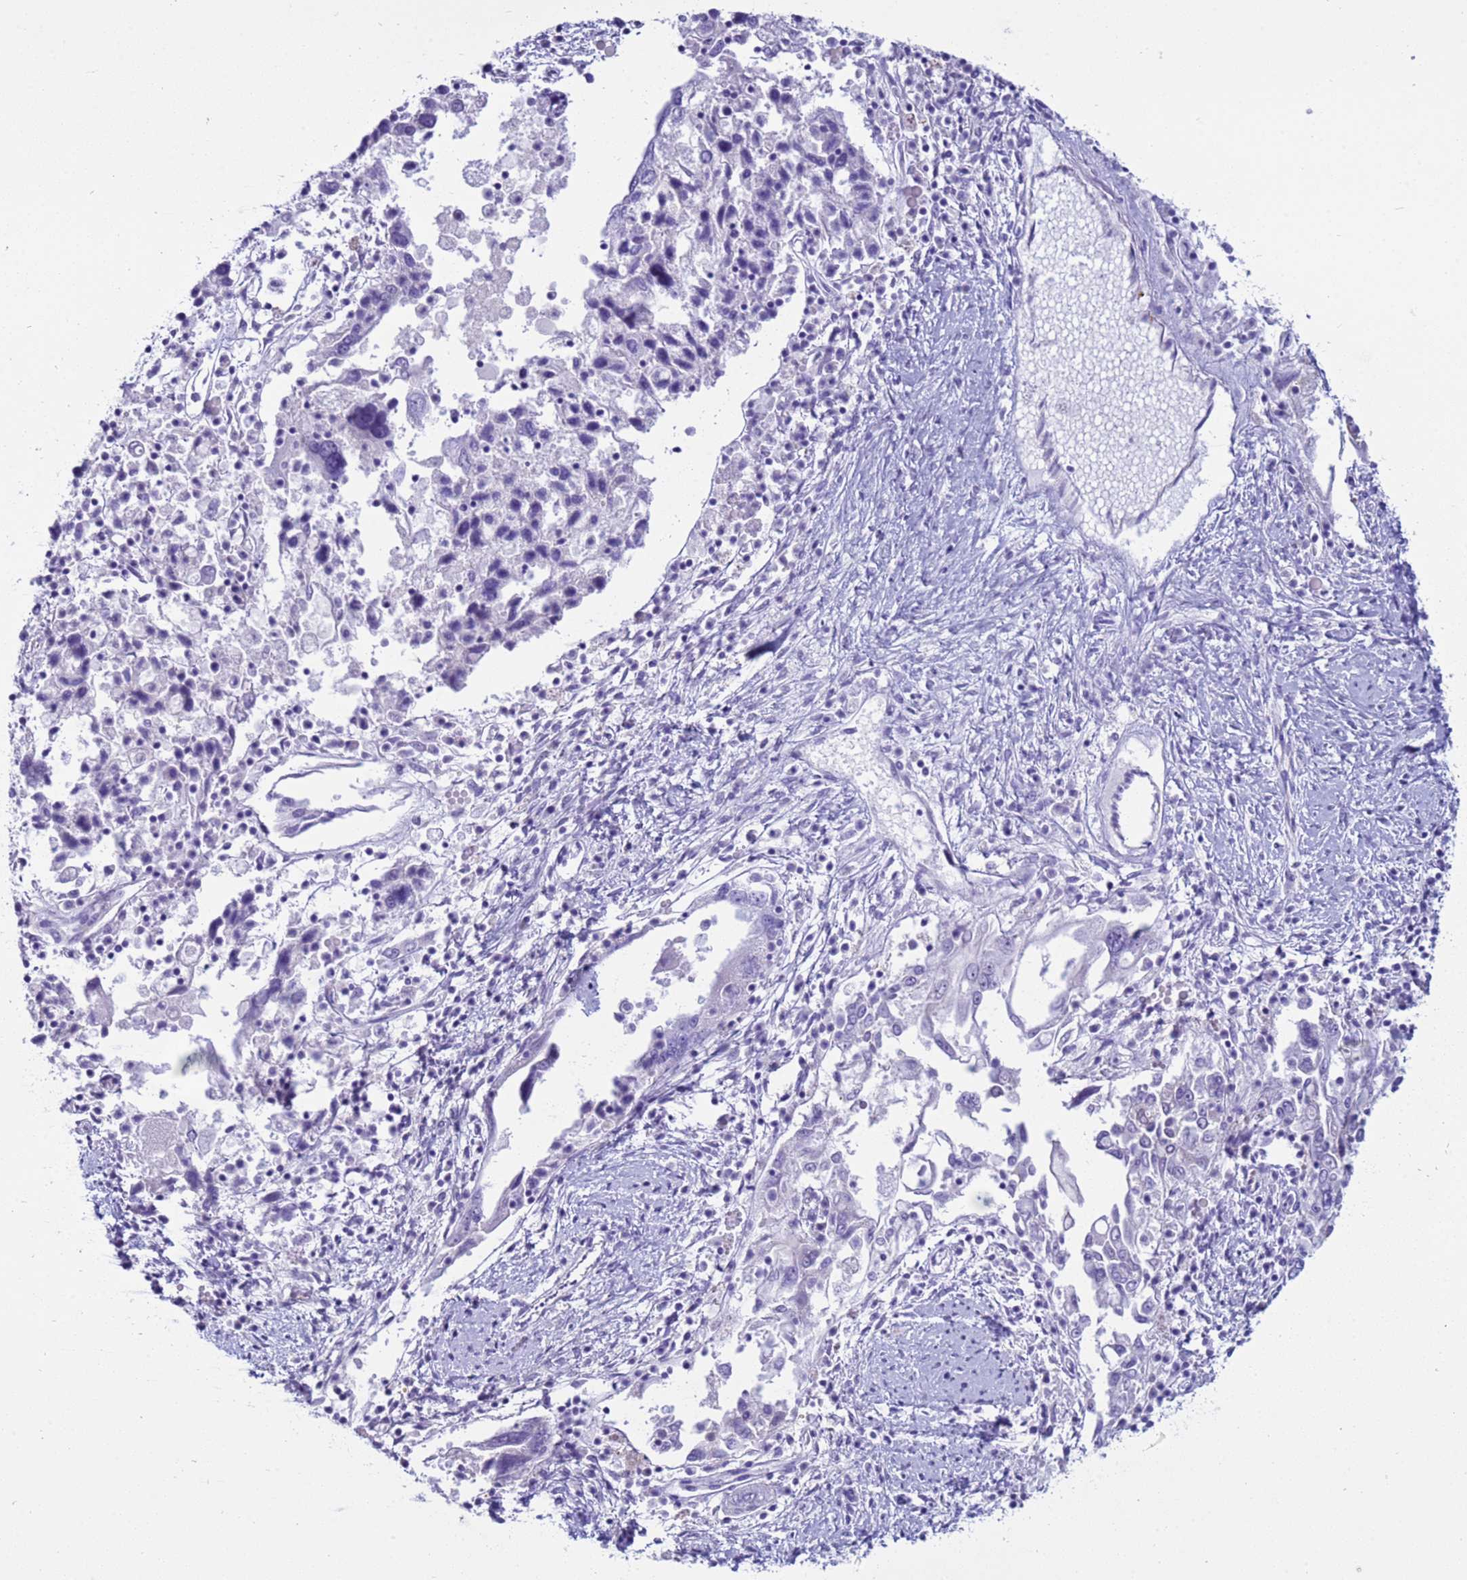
{"staining": {"intensity": "negative", "quantity": "none", "location": "none"}, "tissue": "ovarian cancer", "cell_type": "Tumor cells", "image_type": "cancer", "snomed": [{"axis": "morphology", "description": "Carcinoma, endometroid"}, {"axis": "topography", "description": "Ovary"}], "caption": "IHC micrograph of neoplastic tissue: ovarian endometroid carcinoma stained with DAB demonstrates no significant protein expression in tumor cells.", "gene": "CST4", "patient": {"sex": "female", "age": 62}}